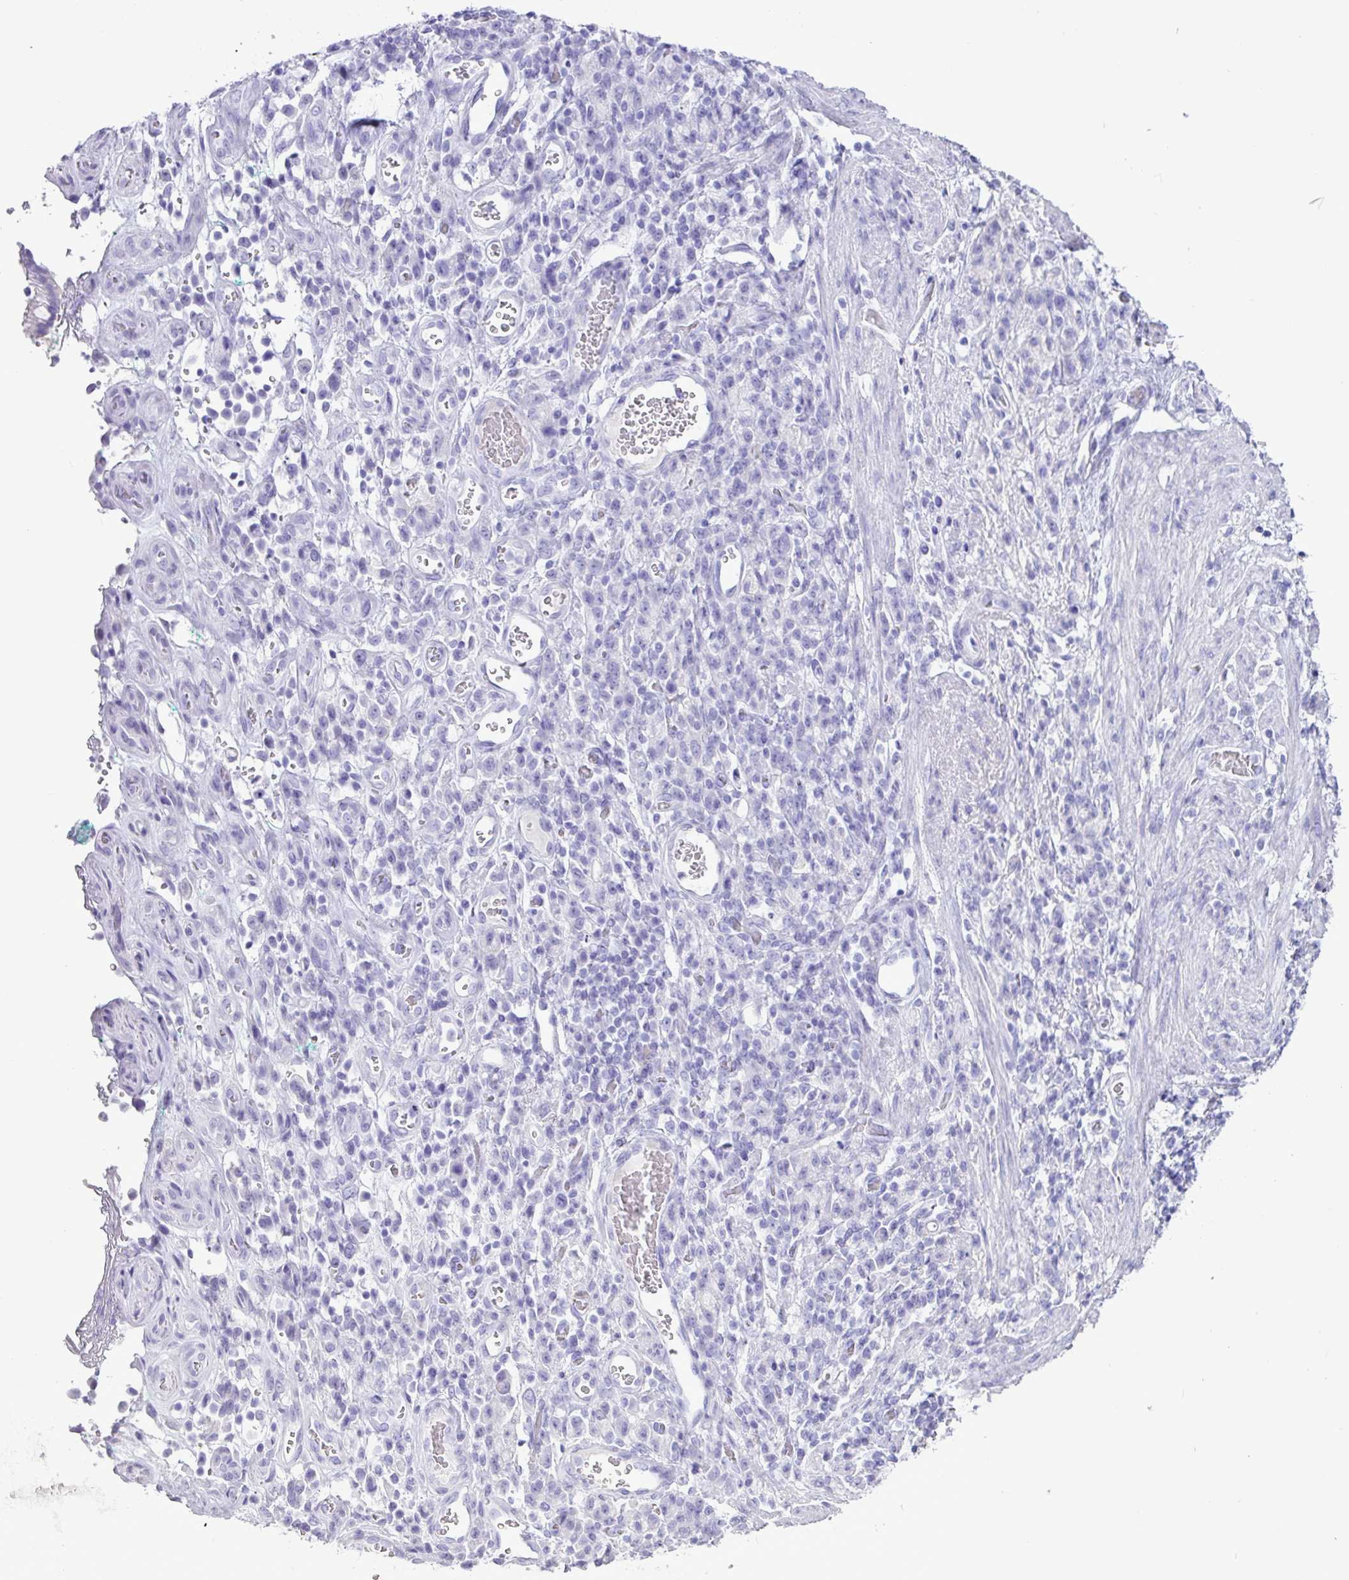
{"staining": {"intensity": "negative", "quantity": "none", "location": "none"}, "tissue": "stomach cancer", "cell_type": "Tumor cells", "image_type": "cancer", "snomed": [{"axis": "morphology", "description": "Adenocarcinoma, NOS"}, {"axis": "topography", "description": "Stomach"}], "caption": "Immunohistochemistry image of neoplastic tissue: stomach cancer (adenocarcinoma) stained with DAB (3,3'-diaminobenzidine) displays no significant protein staining in tumor cells.", "gene": "CKMT2", "patient": {"sex": "male", "age": 77}}